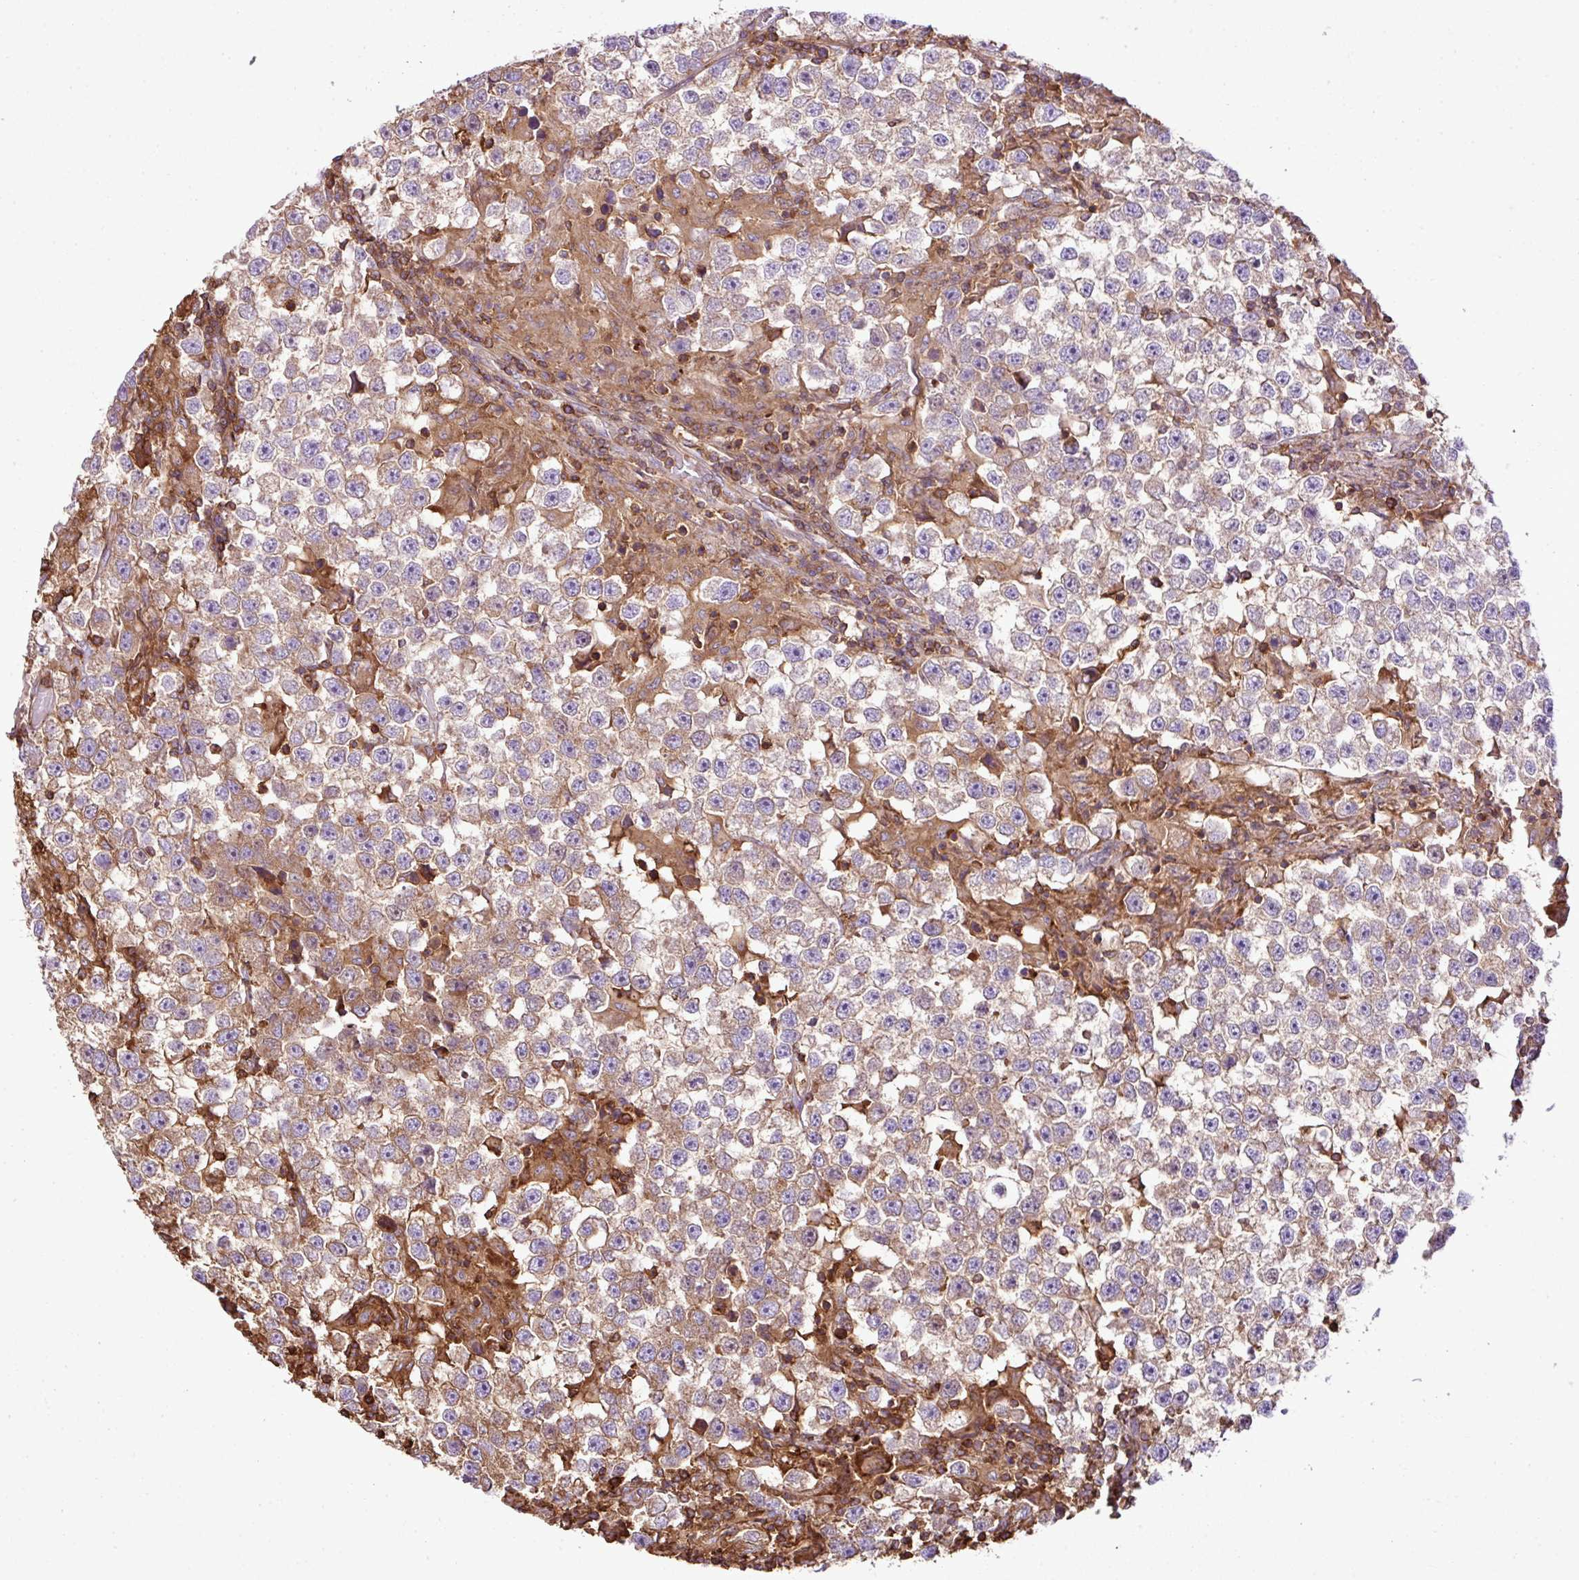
{"staining": {"intensity": "weak", "quantity": "25%-75%", "location": "cytoplasmic/membranous"}, "tissue": "testis cancer", "cell_type": "Tumor cells", "image_type": "cancer", "snomed": [{"axis": "morphology", "description": "Seminoma, NOS"}, {"axis": "topography", "description": "Testis"}], "caption": "Protein staining demonstrates weak cytoplasmic/membranous staining in approximately 25%-75% of tumor cells in testis seminoma.", "gene": "PGAP6", "patient": {"sex": "male", "age": 46}}